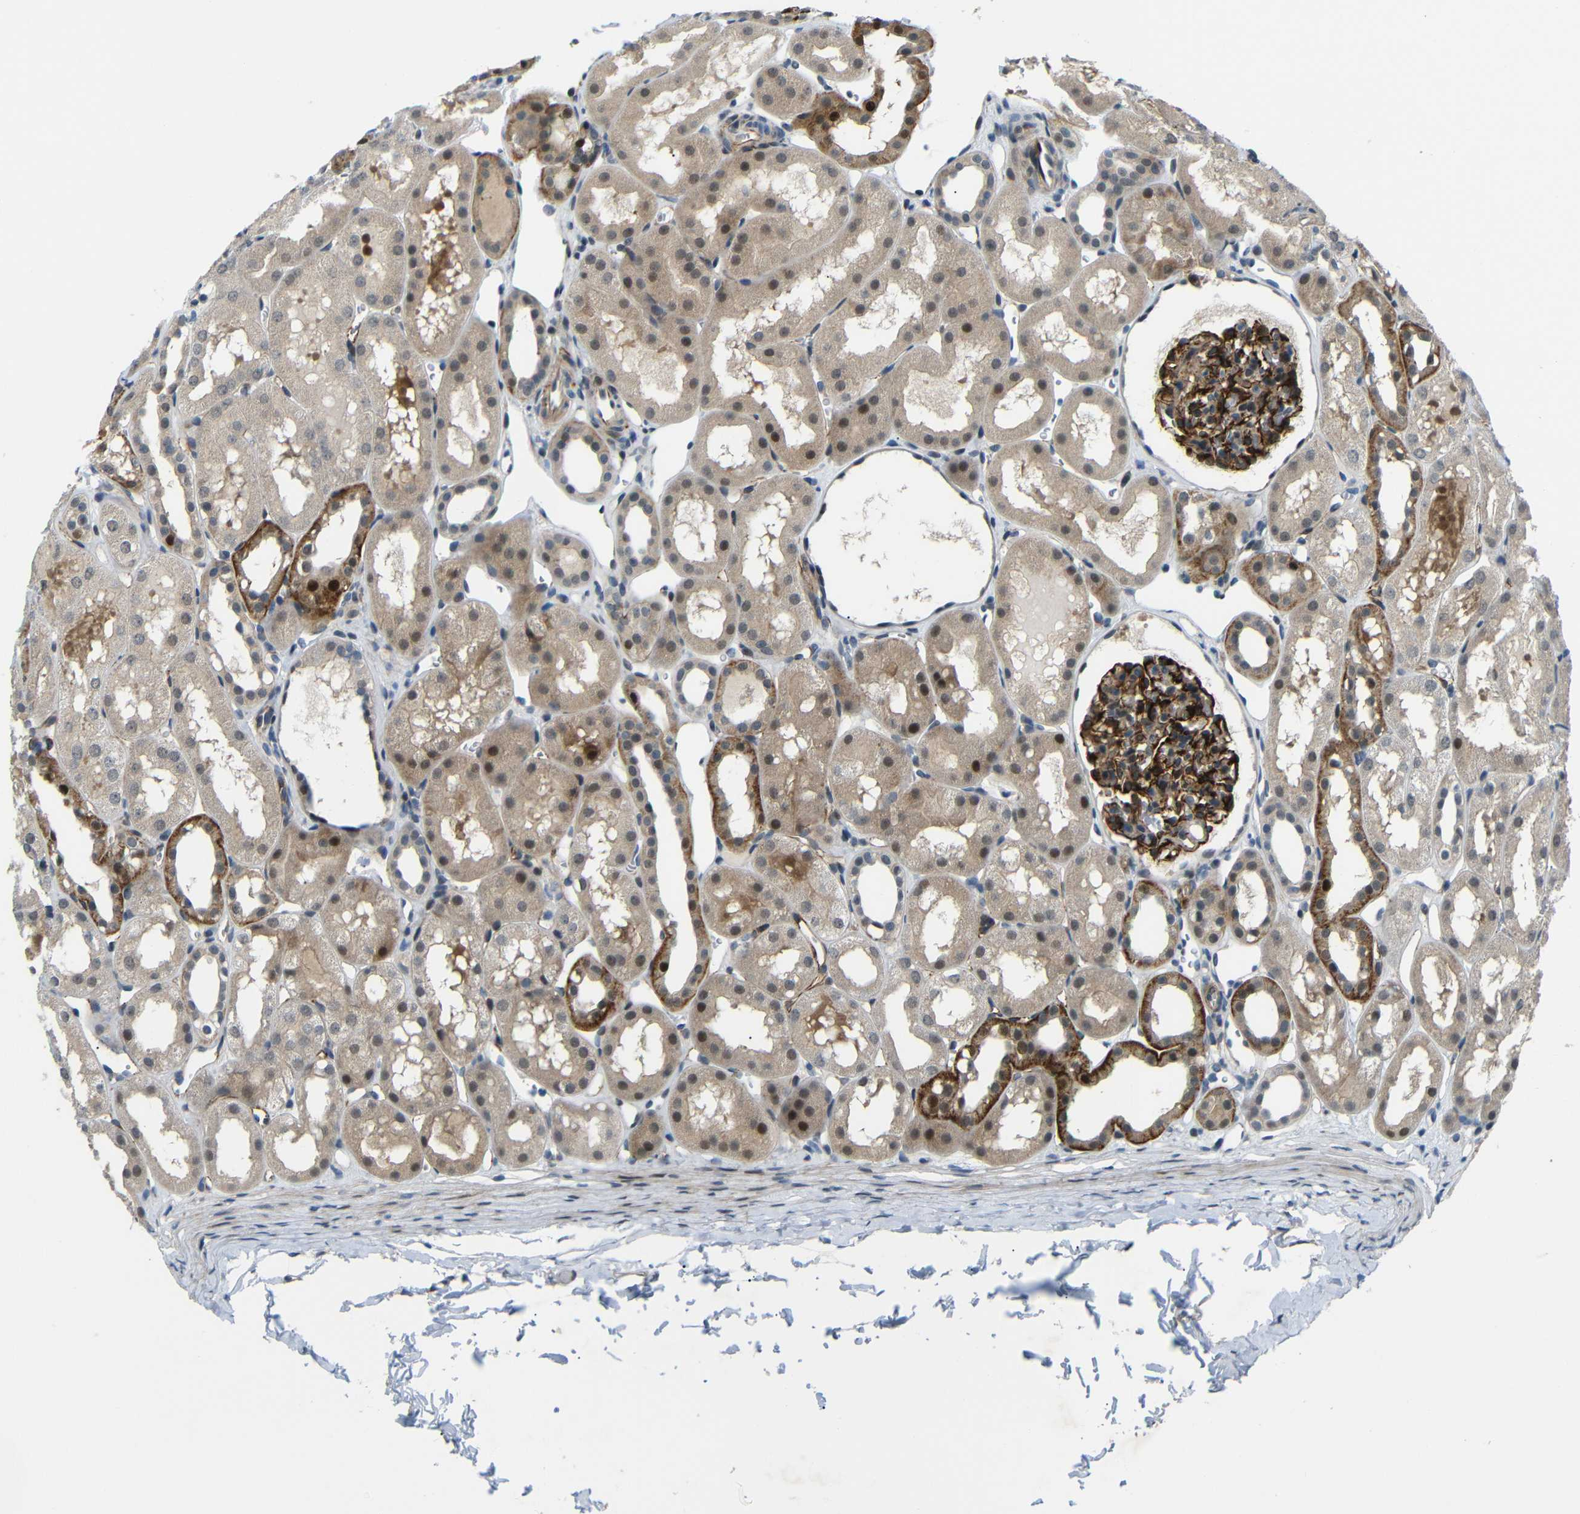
{"staining": {"intensity": "strong", "quantity": "25%-75%", "location": "cytoplasmic/membranous"}, "tissue": "kidney", "cell_type": "Cells in glomeruli", "image_type": "normal", "snomed": [{"axis": "morphology", "description": "Normal tissue, NOS"}, {"axis": "topography", "description": "Kidney"}, {"axis": "topography", "description": "Urinary bladder"}], "caption": "Kidney stained with DAB immunohistochemistry (IHC) demonstrates high levels of strong cytoplasmic/membranous positivity in about 25%-75% of cells in glomeruli. (DAB (3,3'-diaminobenzidine) IHC, brown staining for protein, blue staining for nuclei).", "gene": "SYDE1", "patient": {"sex": "male", "age": 16}}